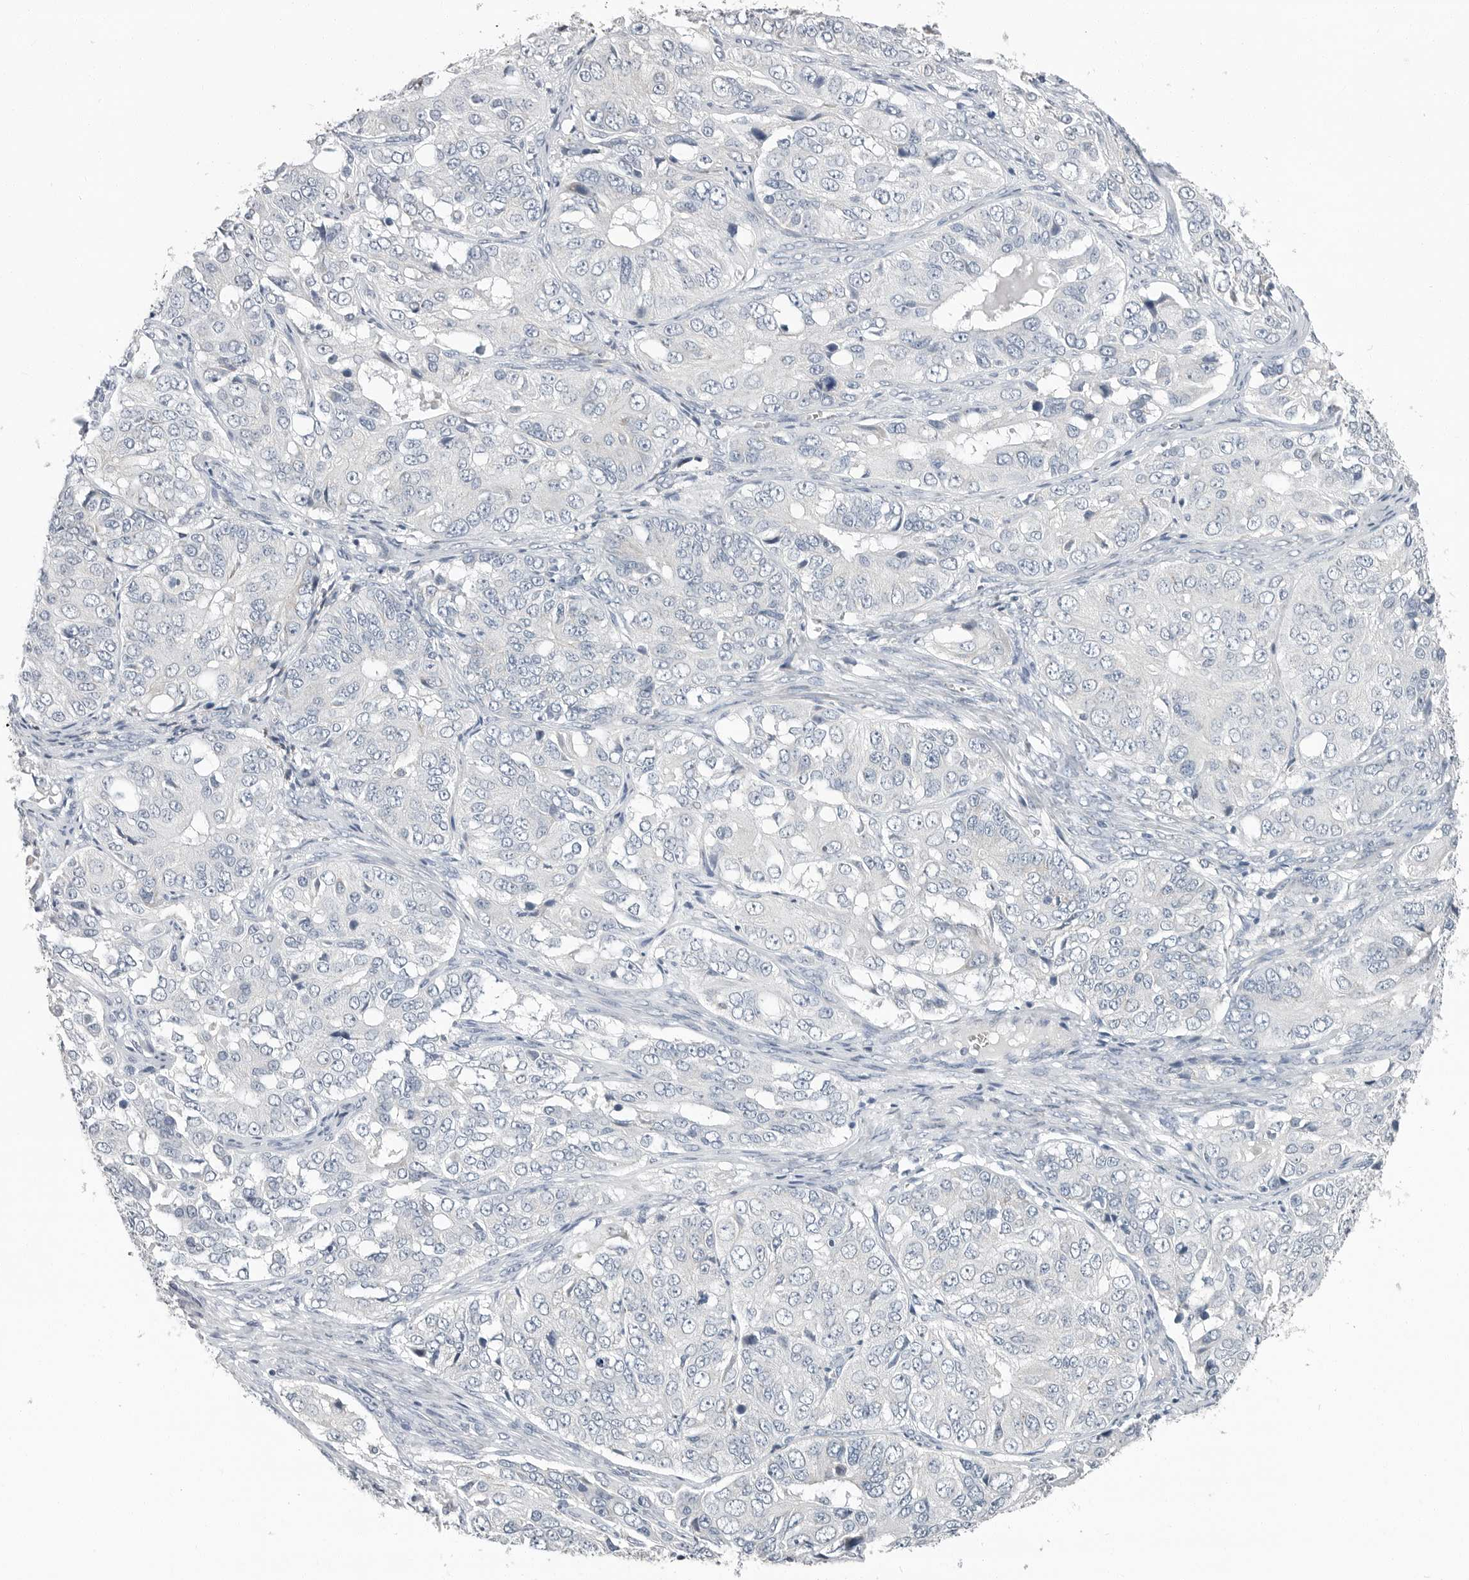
{"staining": {"intensity": "negative", "quantity": "none", "location": "none"}, "tissue": "ovarian cancer", "cell_type": "Tumor cells", "image_type": "cancer", "snomed": [{"axis": "morphology", "description": "Carcinoma, endometroid"}, {"axis": "topography", "description": "Ovary"}], "caption": "A high-resolution image shows IHC staining of ovarian cancer (endometroid carcinoma), which displays no significant expression in tumor cells. (DAB (3,3'-diaminobenzidine) immunohistochemistry (IHC) with hematoxylin counter stain).", "gene": "PLN", "patient": {"sex": "female", "age": 51}}